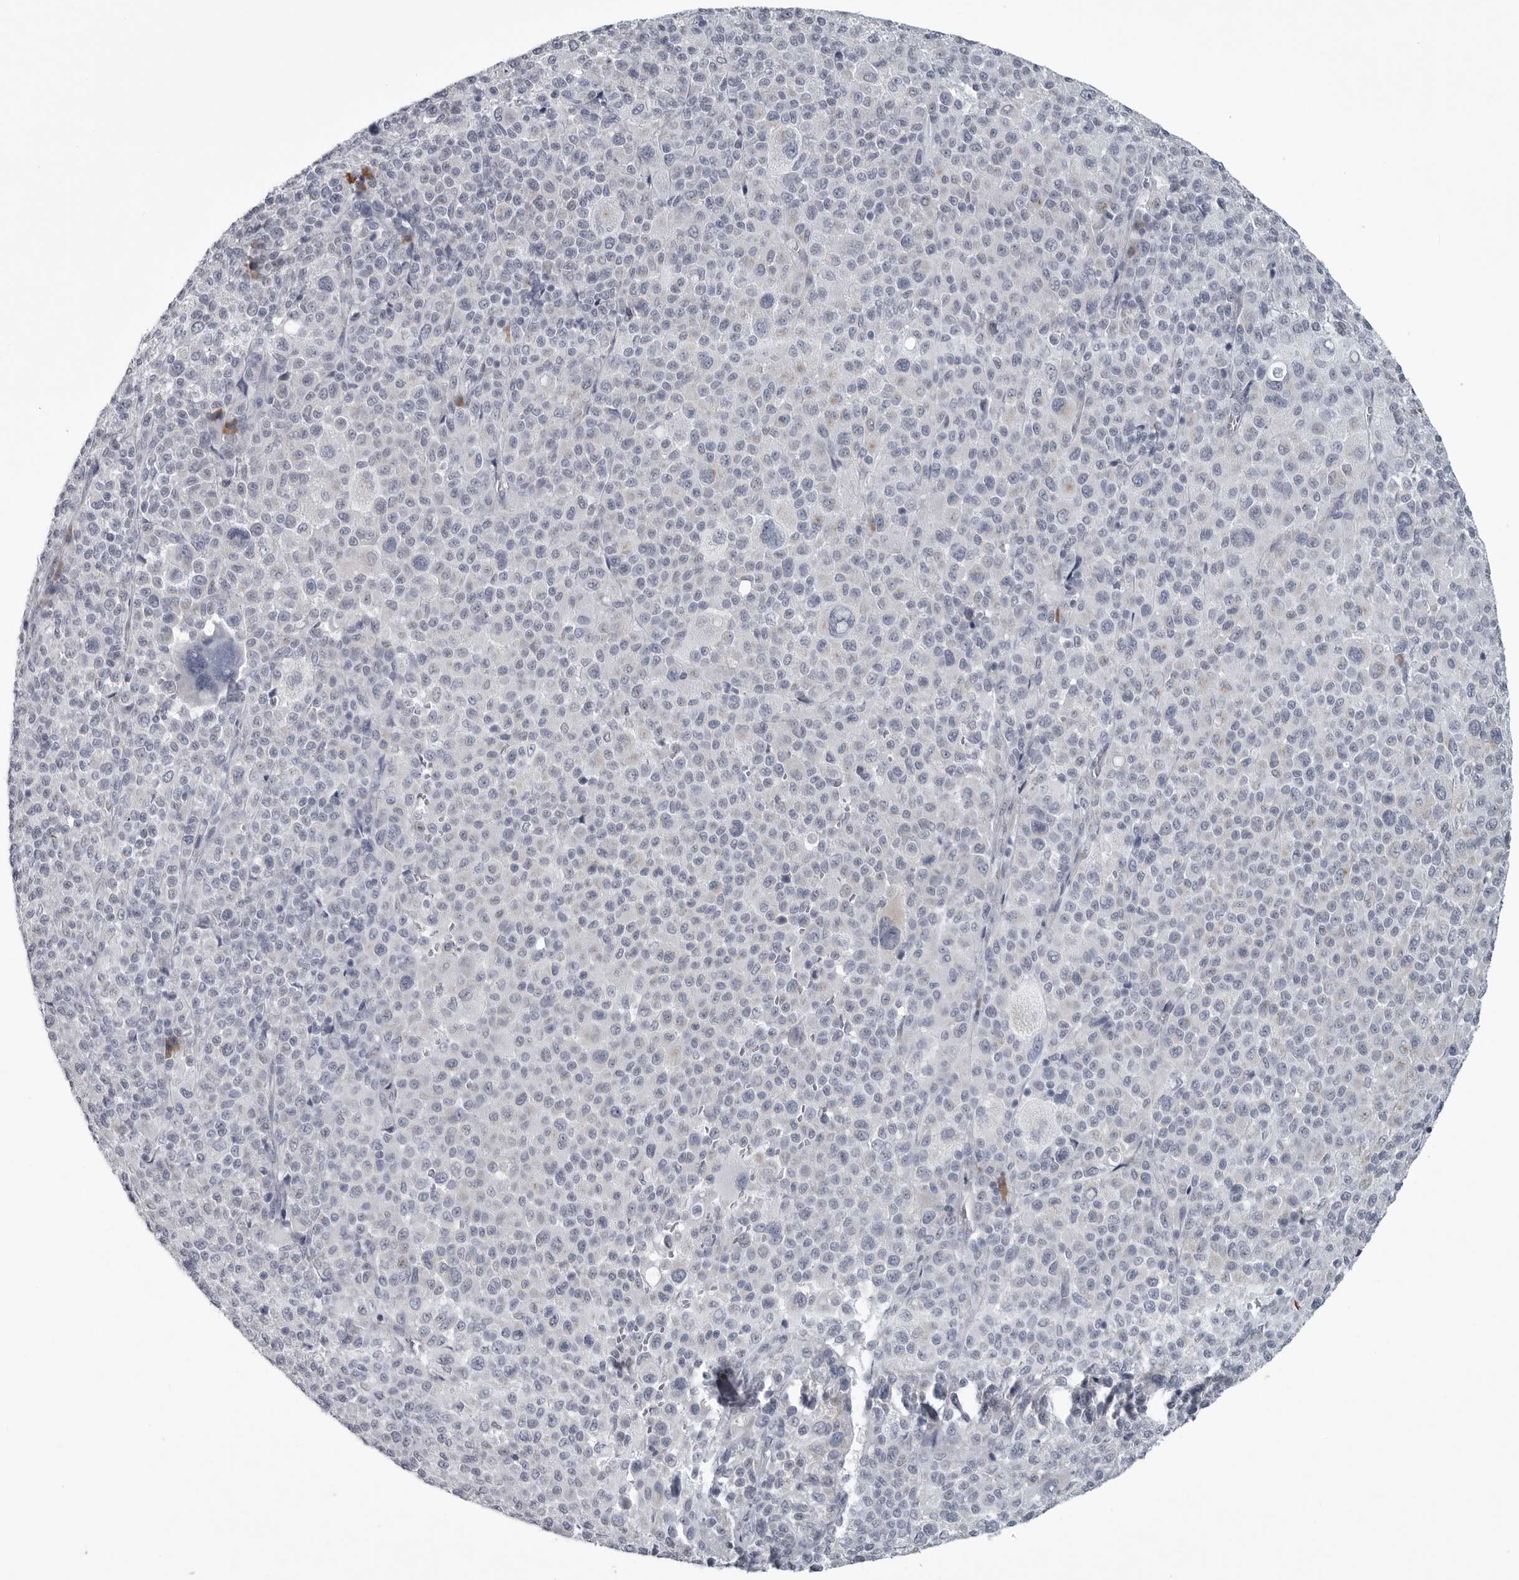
{"staining": {"intensity": "negative", "quantity": "none", "location": "none"}, "tissue": "melanoma", "cell_type": "Tumor cells", "image_type": "cancer", "snomed": [{"axis": "morphology", "description": "Malignant melanoma, Metastatic site"}, {"axis": "topography", "description": "Skin"}], "caption": "Immunohistochemistry (IHC) of malignant melanoma (metastatic site) demonstrates no expression in tumor cells. (Brightfield microscopy of DAB immunohistochemistry (IHC) at high magnification).", "gene": "MYOC", "patient": {"sex": "female", "age": 74}}